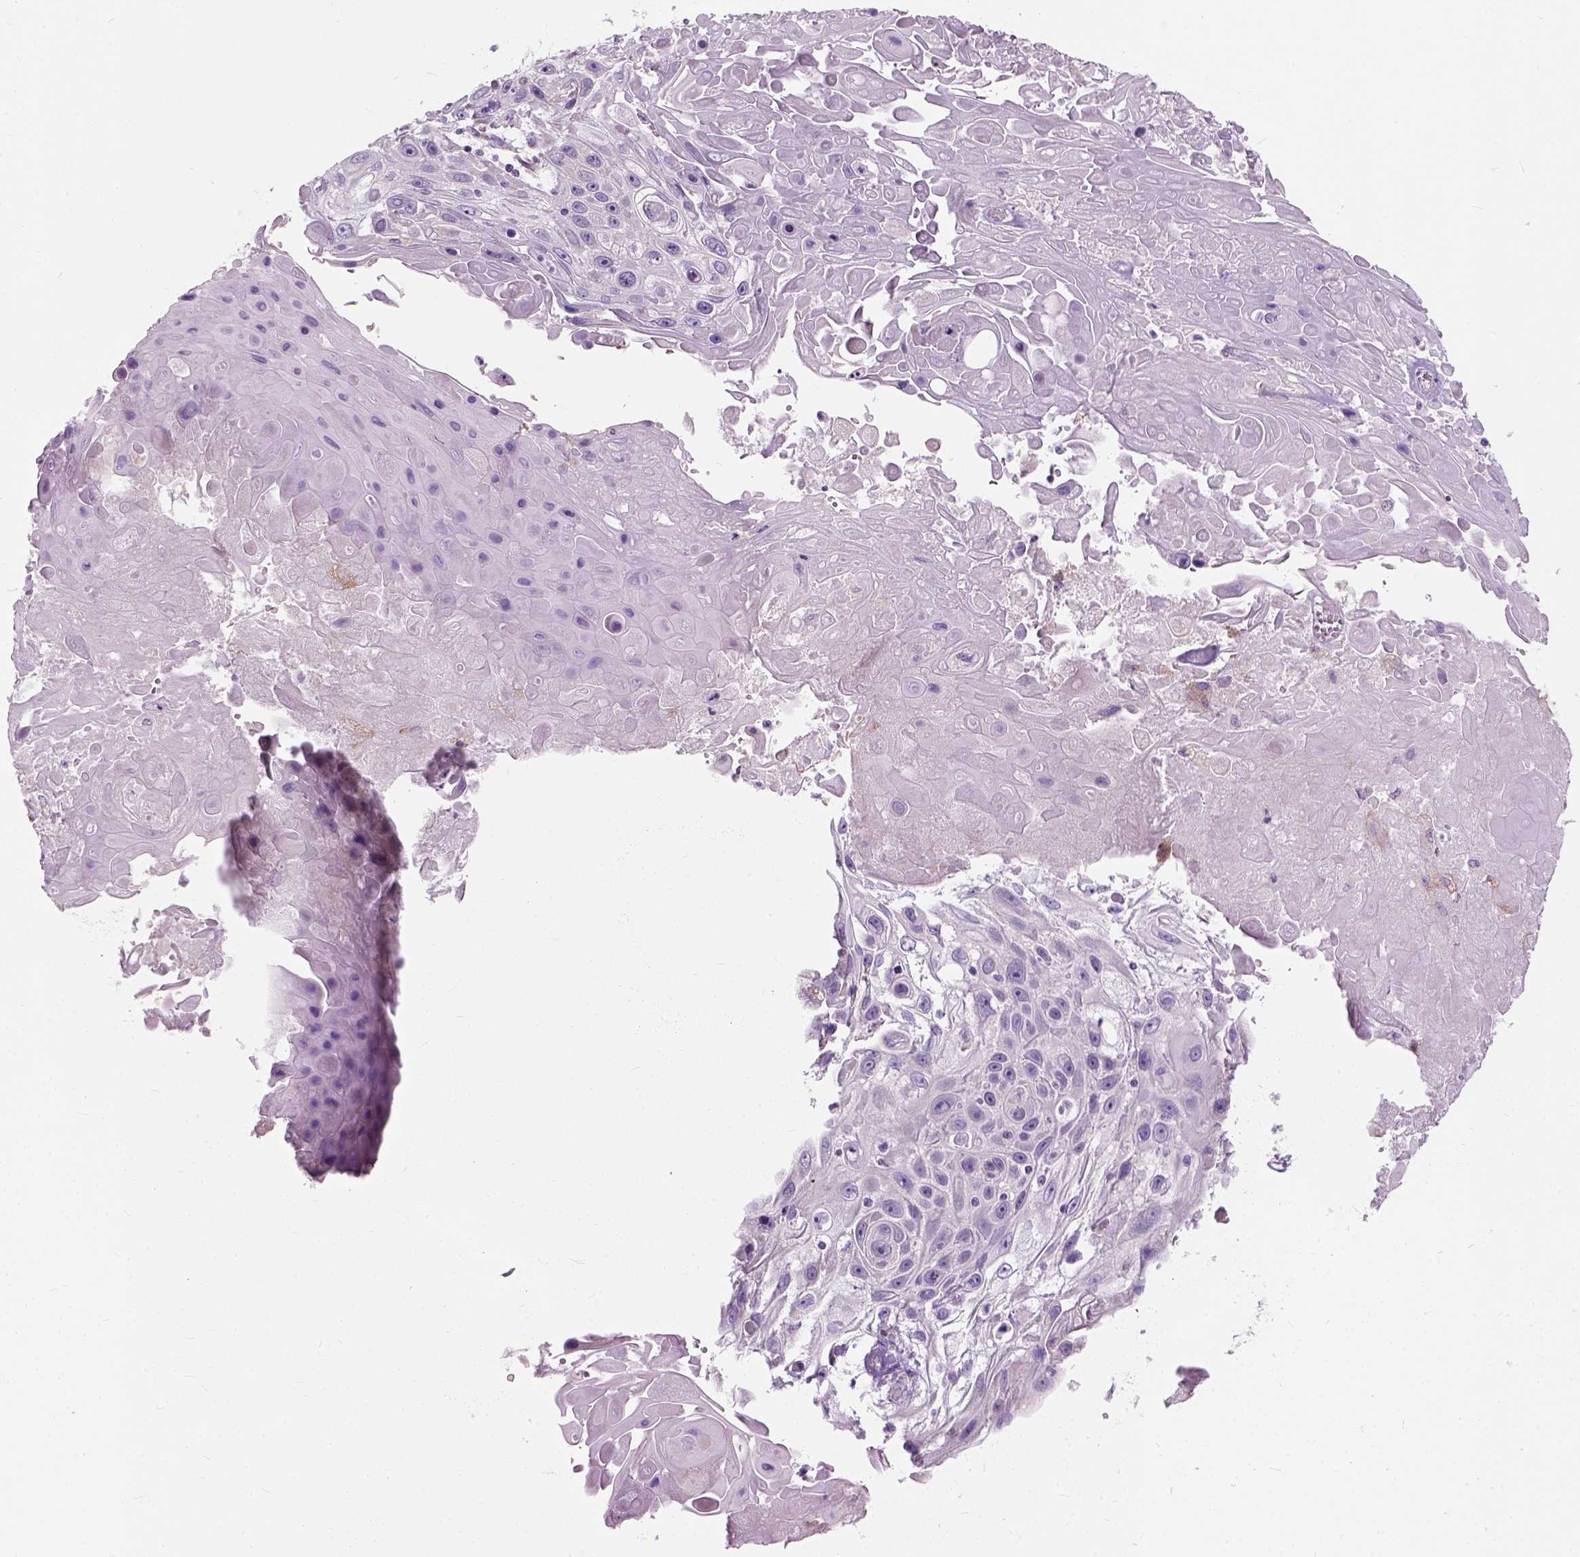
{"staining": {"intensity": "negative", "quantity": "none", "location": "none"}, "tissue": "skin cancer", "cell_type": "Tumor cells", "image_type": "cancer", "snomed": [{"axis": "morphology", "description": "Squamous cell carcinoma, NOS"}, {"axis": "topography", "description": "Skin"}], "caption": "This is an immunohistochemistry photomicrograph of human skin squamous cell carcinoma. There is no staining in tumor cells.", "gene": "TRIM72", "patient": {"sex": "male", "age": 82}}